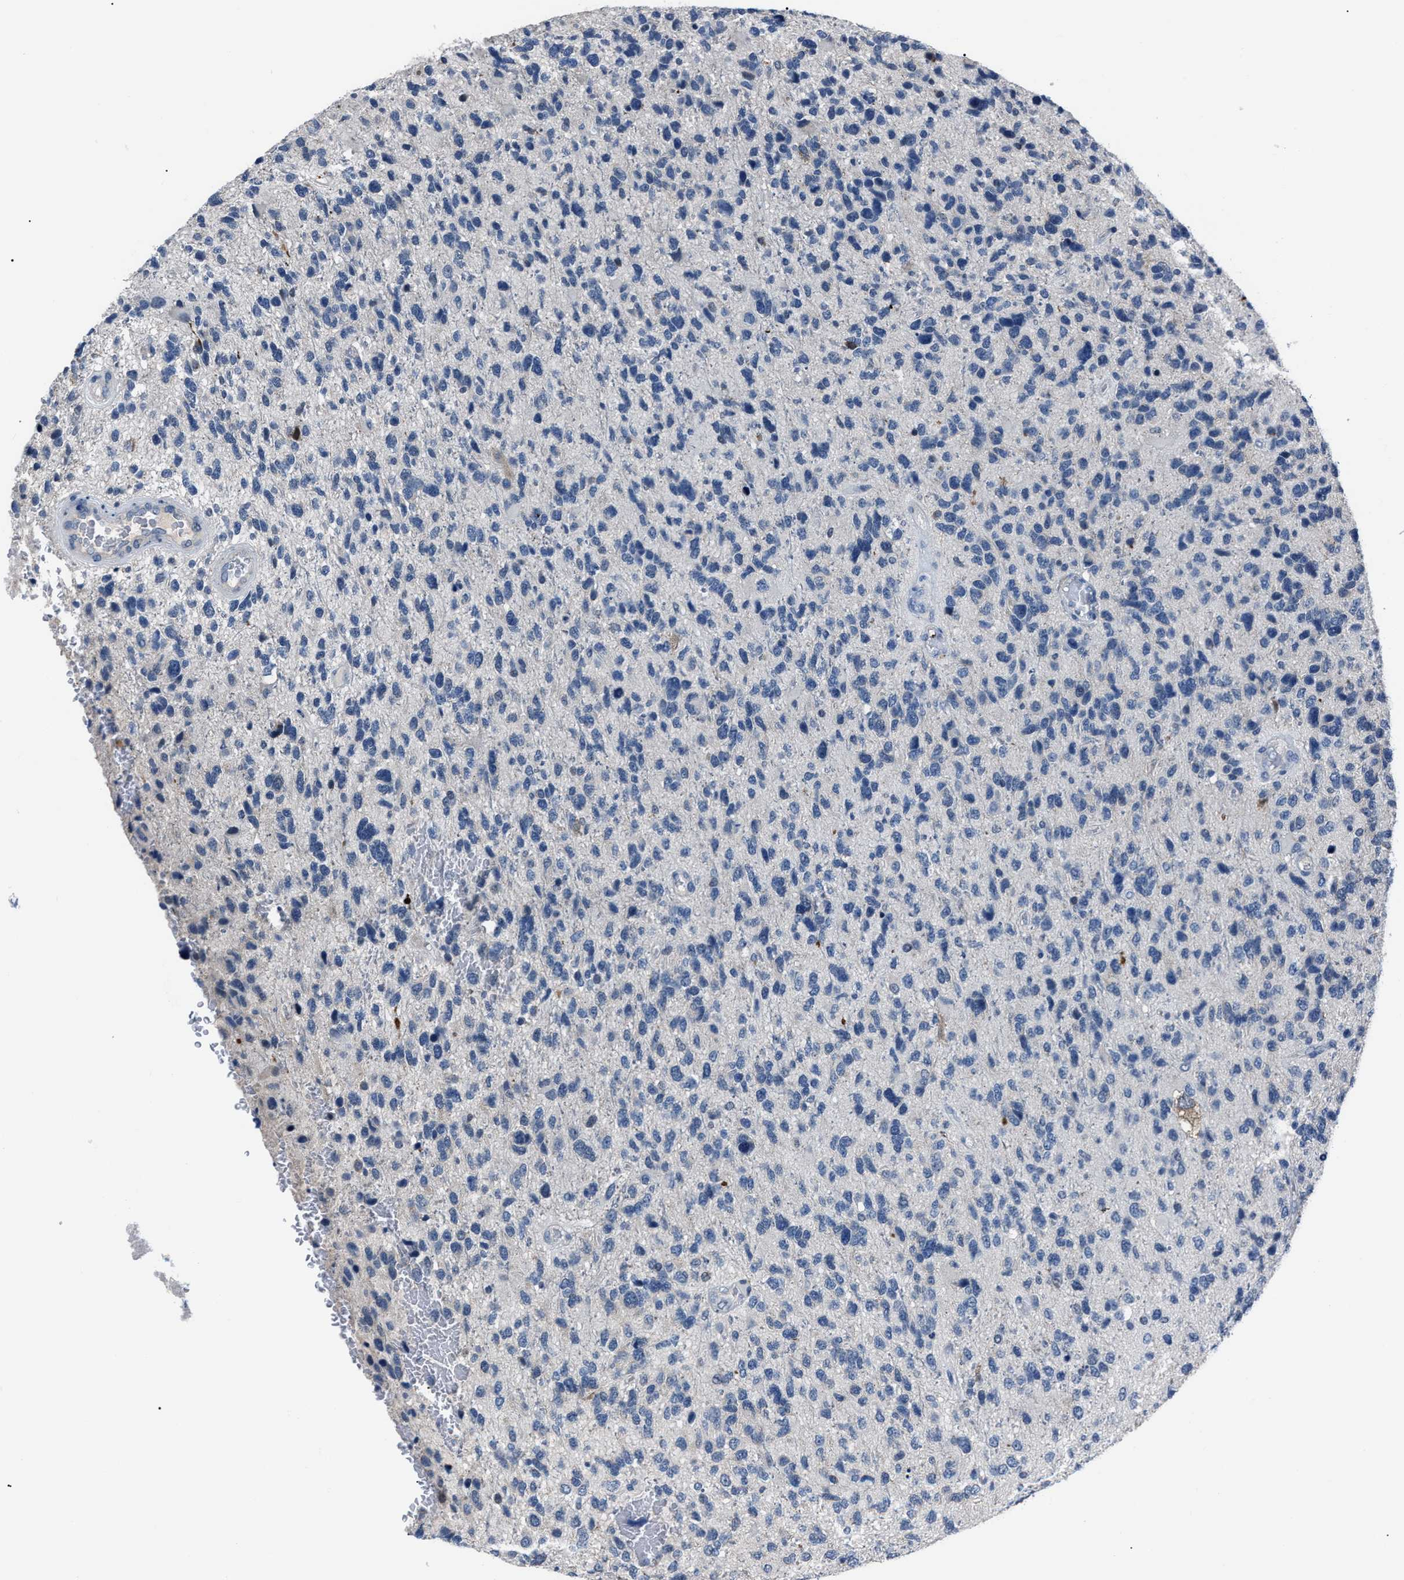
{"staining": {"intensity": "negative", "quantity": "none", "location": "none"}, "tissue": "glioma", "cell_type": "Tumor cells", "image_type": "cancer", "snomed": [{"axis": "morphology", "description": "Glioma, malignant, High grade"}, {"axis": "topography", "description": "Brain"}], "caption": "An image of human malignant high-grade glioma is negative for staining in tumor cells.", "gene": "LRWD1", "patient": {"sex": "female", "age": 58}}